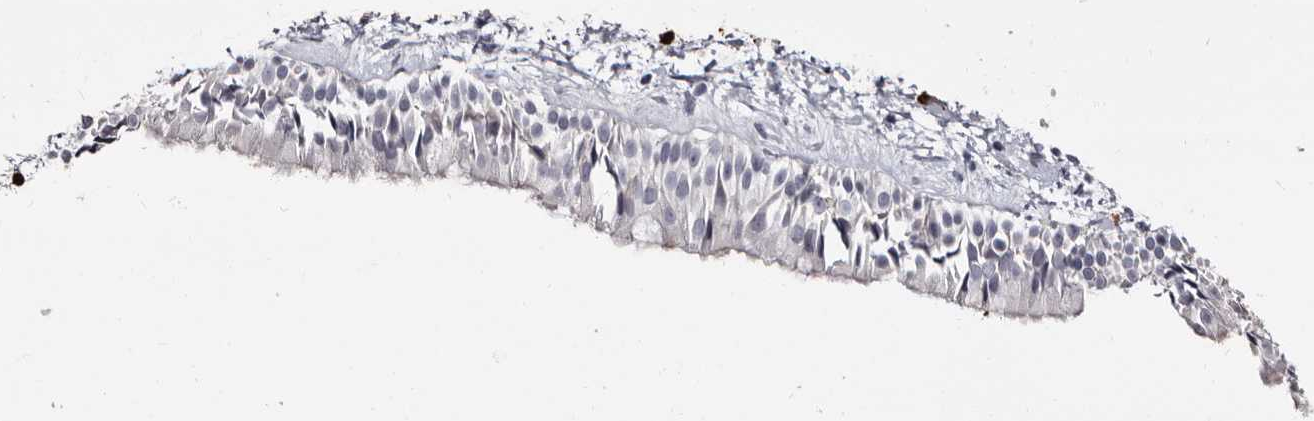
{"staining": {"intensity": "weak", "quantity": "<25%", "location": "cytoplasmic/membranous"}, "tissue": "nasopharynx", "cell_type": "Respiratory epithelial cells", "image_type": "normal", "snomed": [{"axis": "morphology", "description": "Normal tissue, NOS"}, {"axis": "topography", "description": "Nasopharynx"}], "caption": "DAB (3,3'-diaminobenzidine) immunohistochemical staining of unremarkable human nasopharynx displays no significant positivity in respiratory epithelial cells. Nuclei are stained in blue.", "gene": "TBC1D22B", "patient": {"sex": "male", "age": 22}}